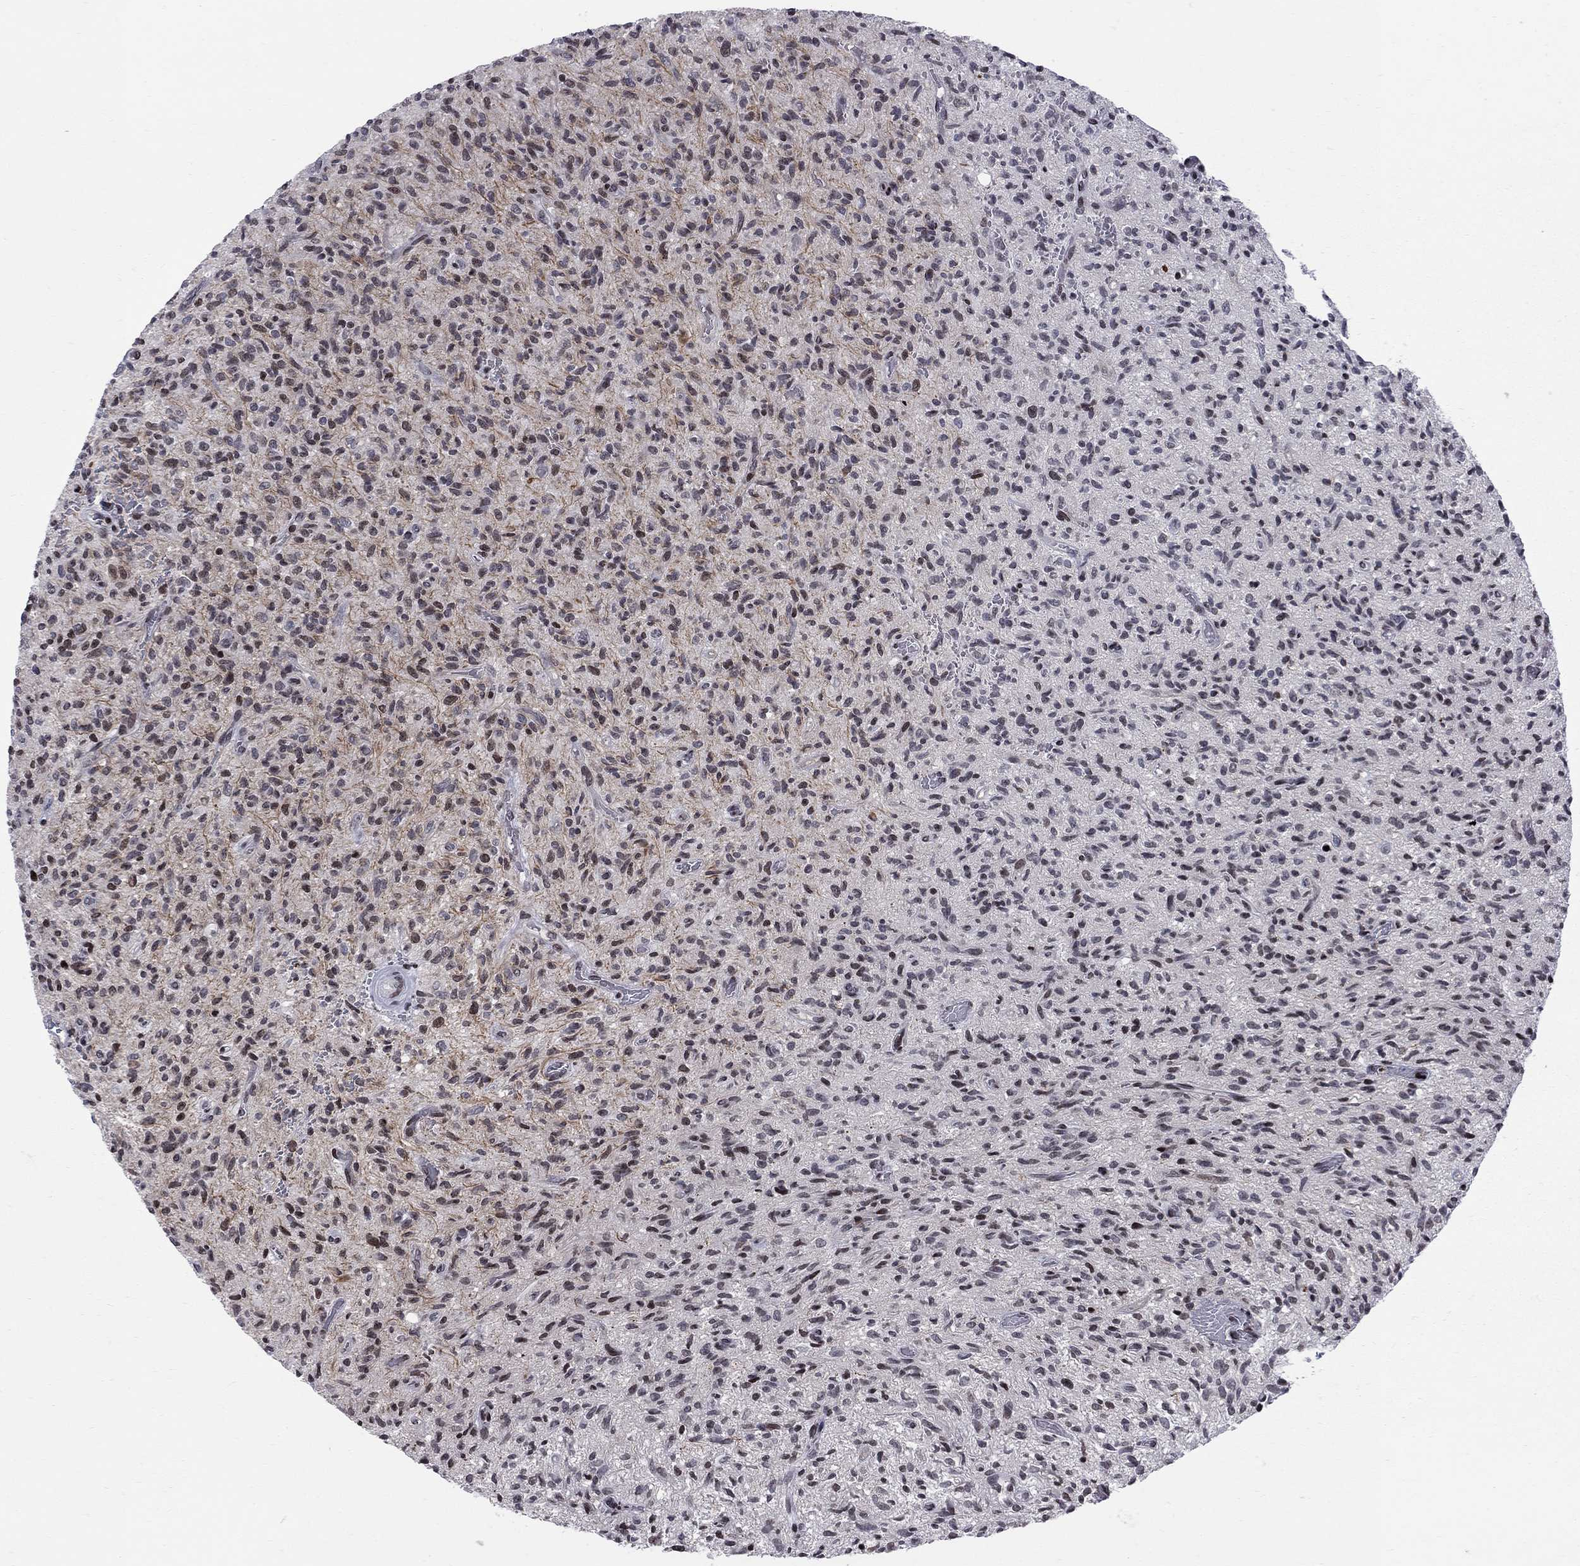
{"staining": {"intensity": "moderate", "quantity": "<25%", "location": "nuclear"}, "tissue": "glioma", "cell_type": "Tumor cells", "image_type": "cancer", "snomed": [{"axis": "morphology", "description": "Glioma, malignant, High grade"}, {"axis": "topography", "description": "Brain"}], "caption": "Immunohistochemistry image of neoplastic tissue: human malignant glioma (high-grade) stained using IHC reveals low levels of moderate protein expression localized specifically in the nuclear of tumor cells, appearing as a nuclear brown color.", "gene": "RNASEH2C", "patient": {"sex": "male", "age": 64}}